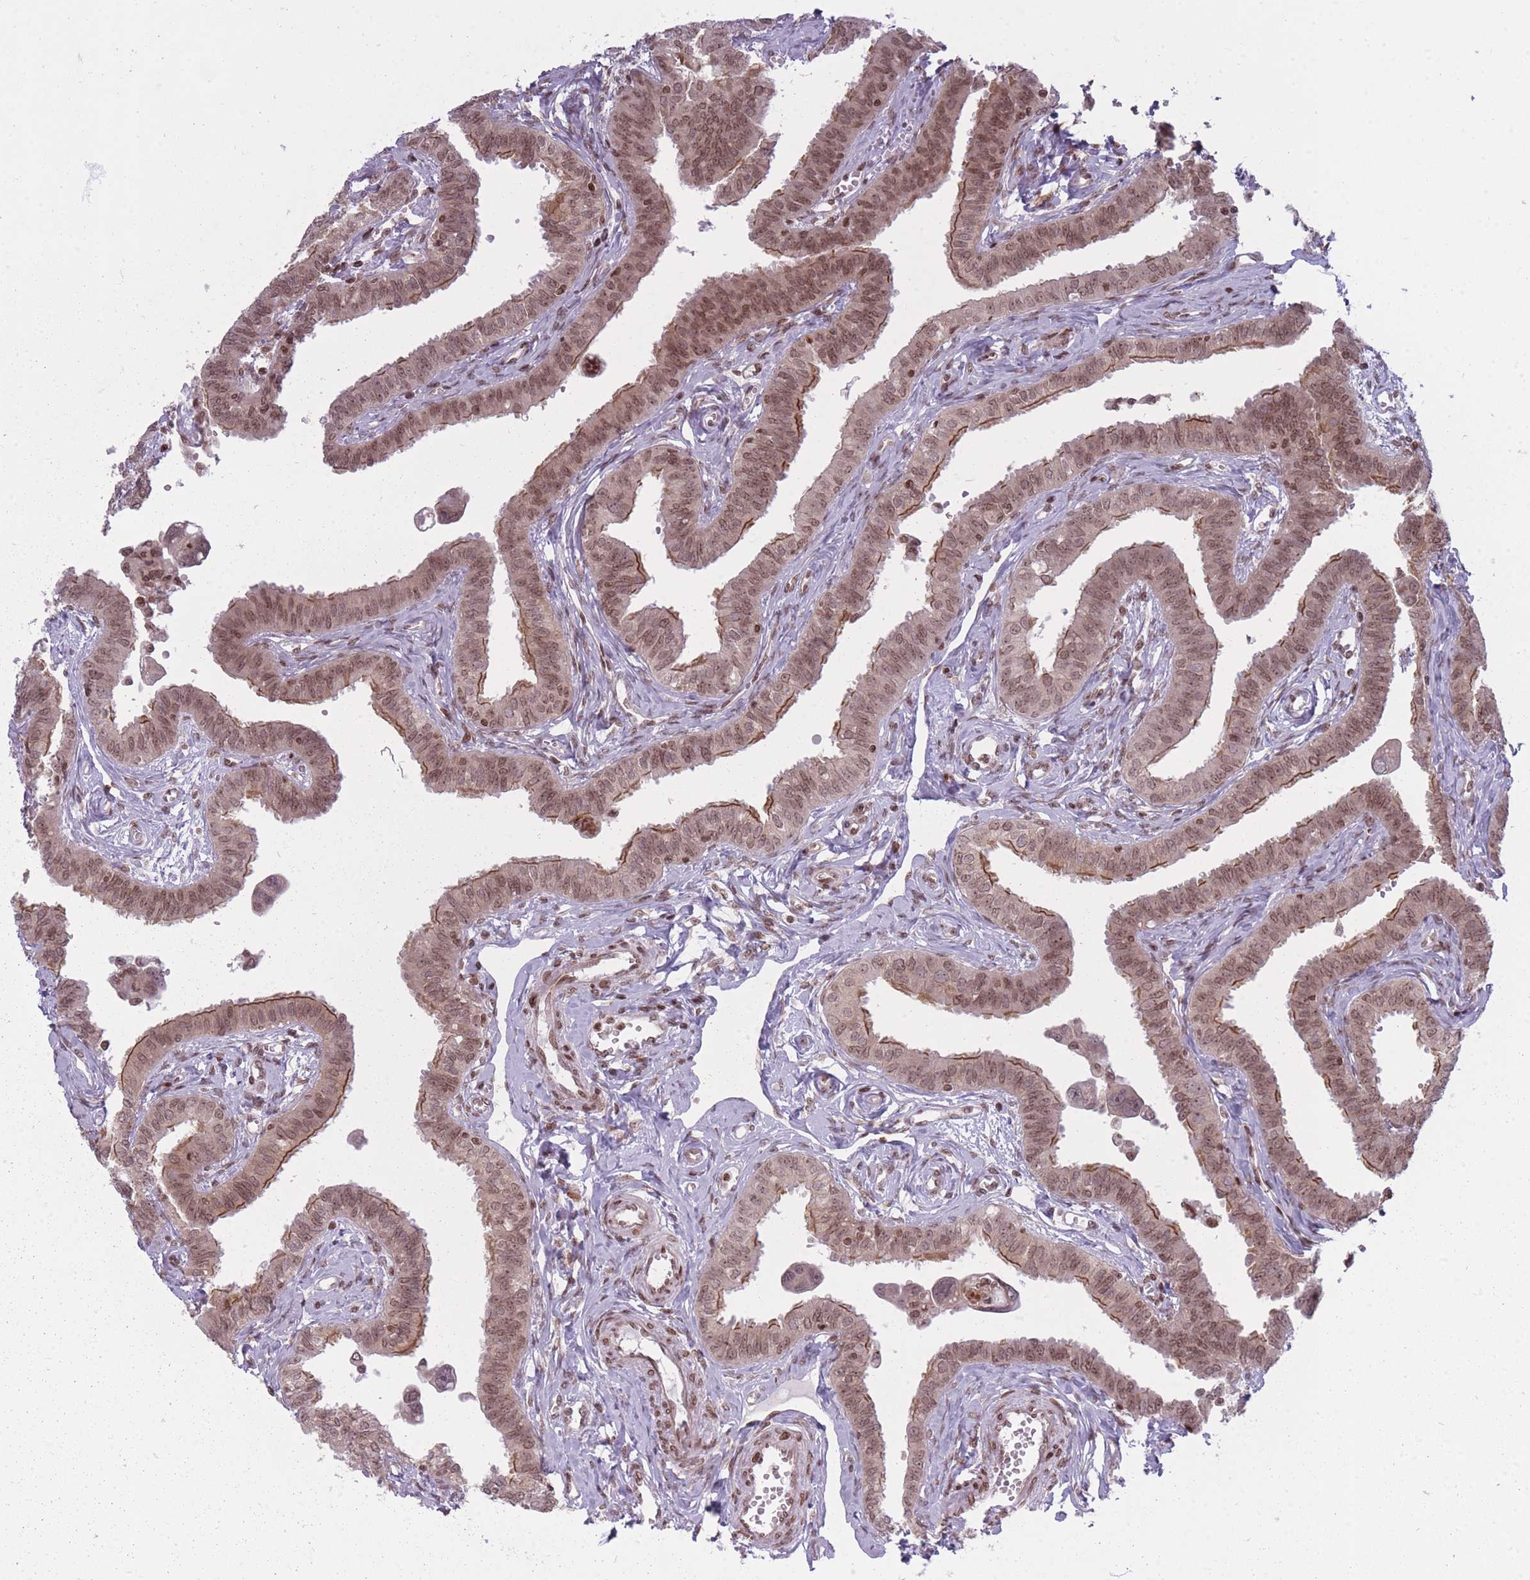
{"staining": {"intensity": "moderate", "quantity": ">75%", "location": "cytoplasmic/membranous,nuclear"}, "tissue": "fallopian tube", "cell_type": "Glandular cells", "image_type": "normal", "snomed": [{"axis": "morphology", "description": "Normal tissue, NOS"}, {"axis": "morphology", "description": "Carcinoma, NOS"}, {"axis": "topography", "description": "Fallopian tube"}, {"axis": "topography", "description": "Ovary"}], "caption": "About >75% of glandular cells in normal fallopian tube reveal moderate cytoplasmic/membranous,nuclear protein positivity as visualized by brown immunohistochemical staining.", "gene": "TMC6", "patient": {"sex": "female", "age": 59}}